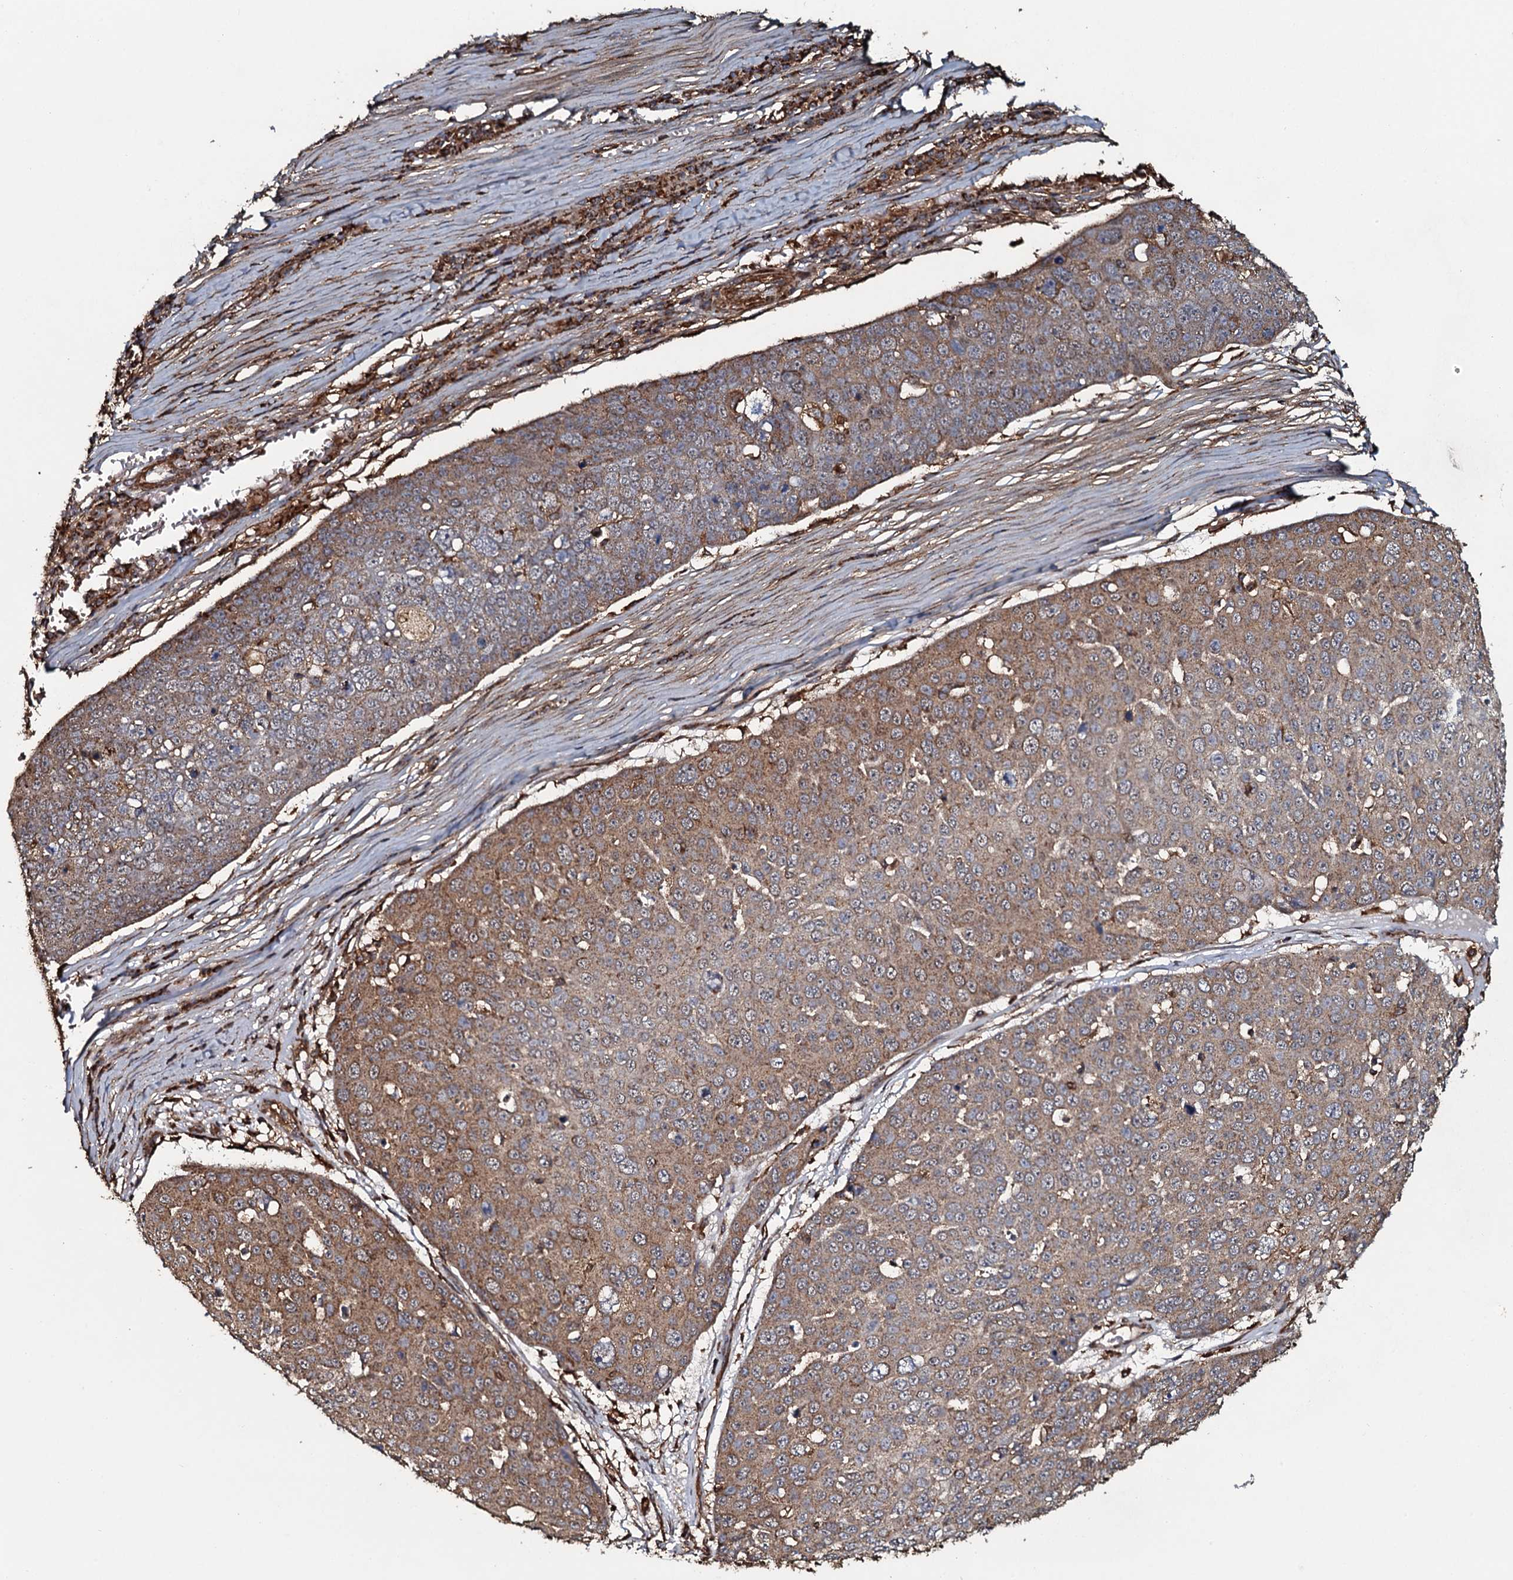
{"staining": {"intensity": "moderate", "quantity": ">75%", "location": "cytoplasmic/membranous"}, "tissue": "skin cancer", "cell_type": "Tumor cells", "image_type": "cancer", "snomed": [{"axis": "morphology", "description": "Squamous cell carcinoma, NOS"}, {"axis": "topography", "description": "Skin"}], "caption": "Moderate cytoplasmic/membranous staining for a protein is identified in about >75% of tumor cells of squamous cell carcinoma (skin) using immunohistochemistry.", "gene": "VWA8", "patient": {"sex": "male", "age": 71}}